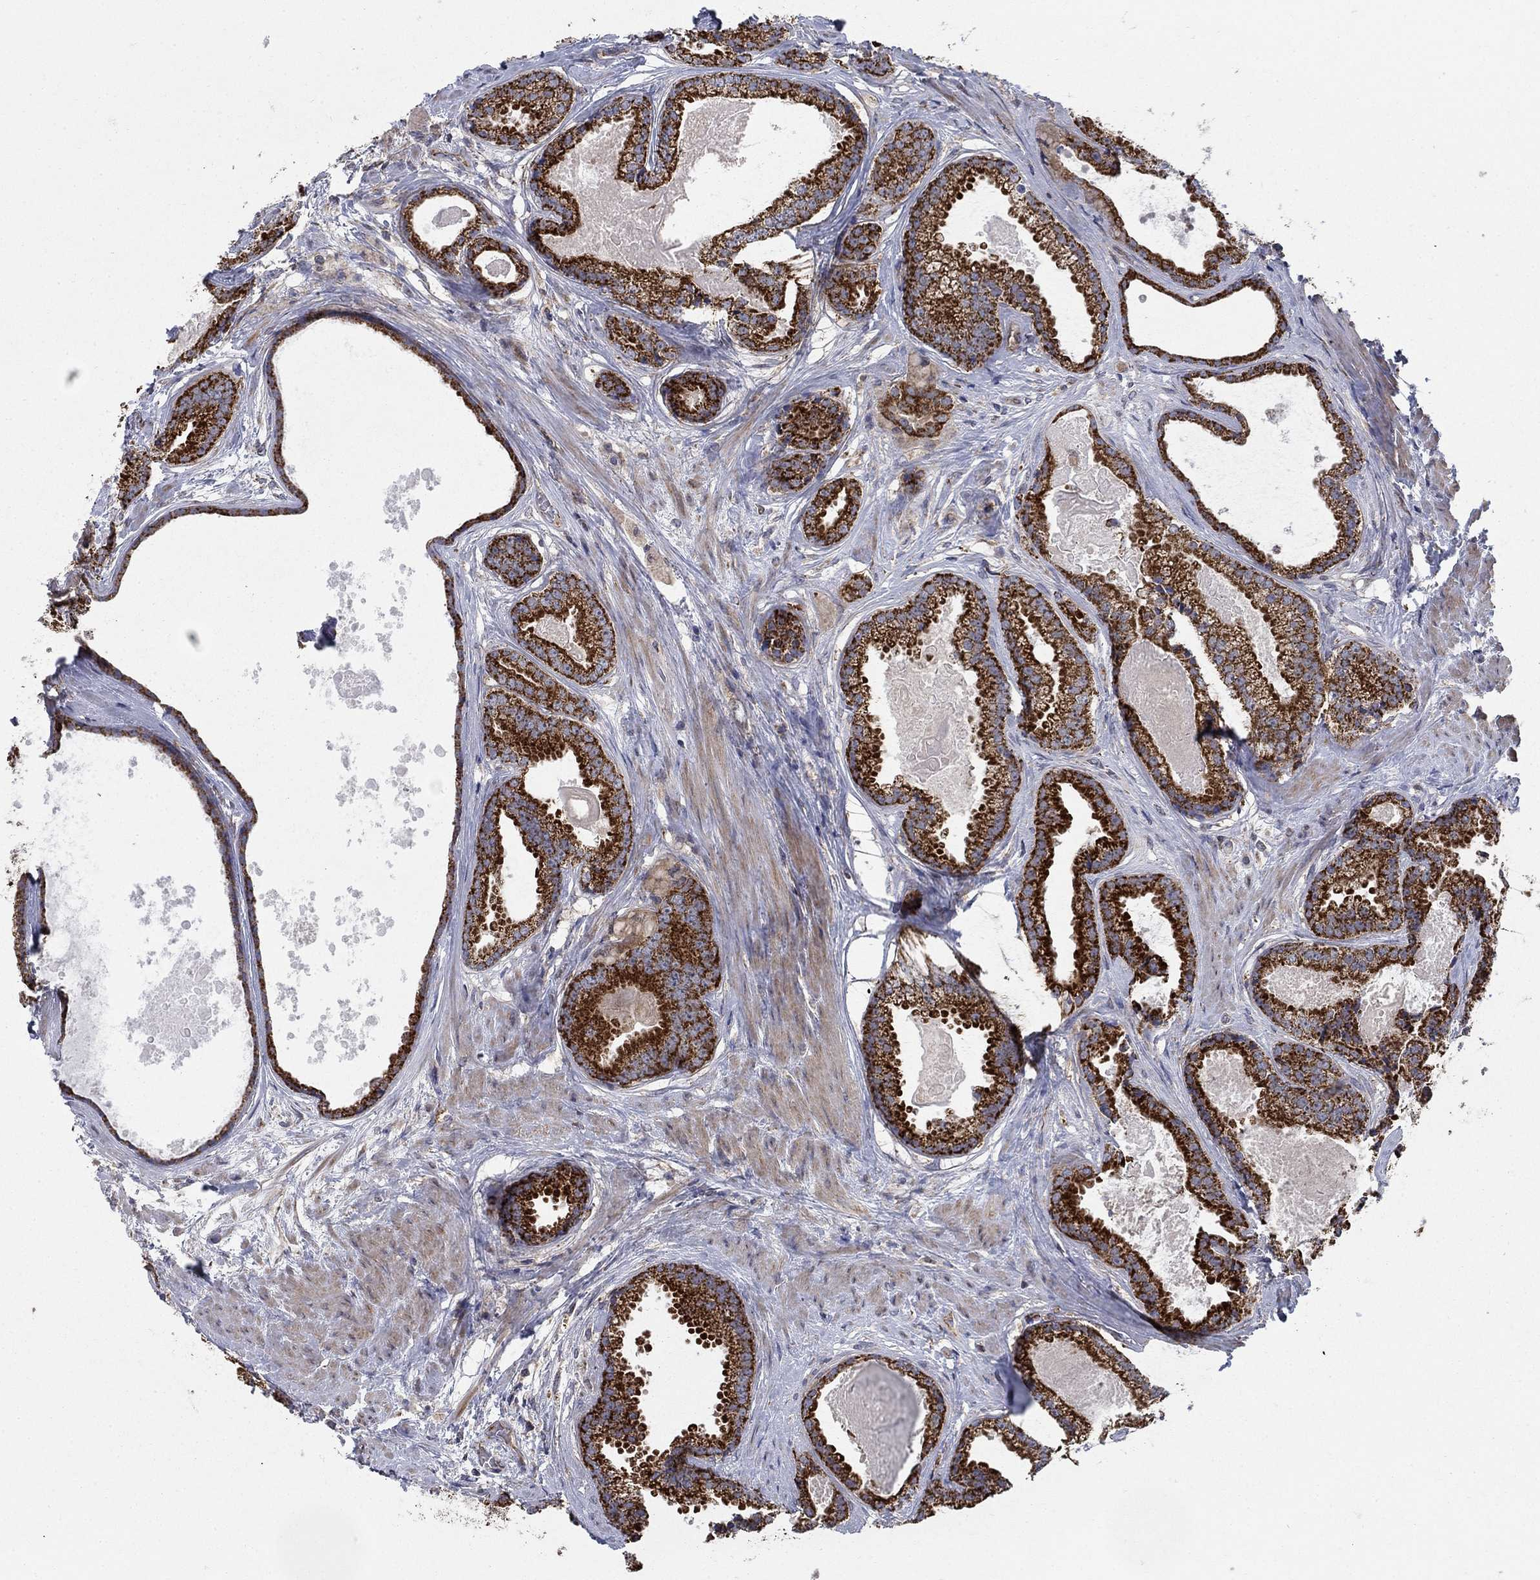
{"staining": {"intensity": "strong", "quantity": ">75%", "location": "cytoplasmic/membranous"}, "tissue": "prostate cancer", "cell_type": "Tumor cells", "image_type": "cancer", "snomed": [{"axis": "morphology", "description": "Adenocarcinoma, NOS"}, {"axis": "morphology", "description": "Adenocarcinoma, High grade"}, {"axis": "topography", "description": "Prostate"}], "caption": "The histopathology image exhibits a brown stain indicating the presence of a protein in the cytoplasmic/membranous of tumor cells in prostate high-grade adenocarcinoma.", "gene": "NME7", "patient": {"sex": "male", "age": 64}}